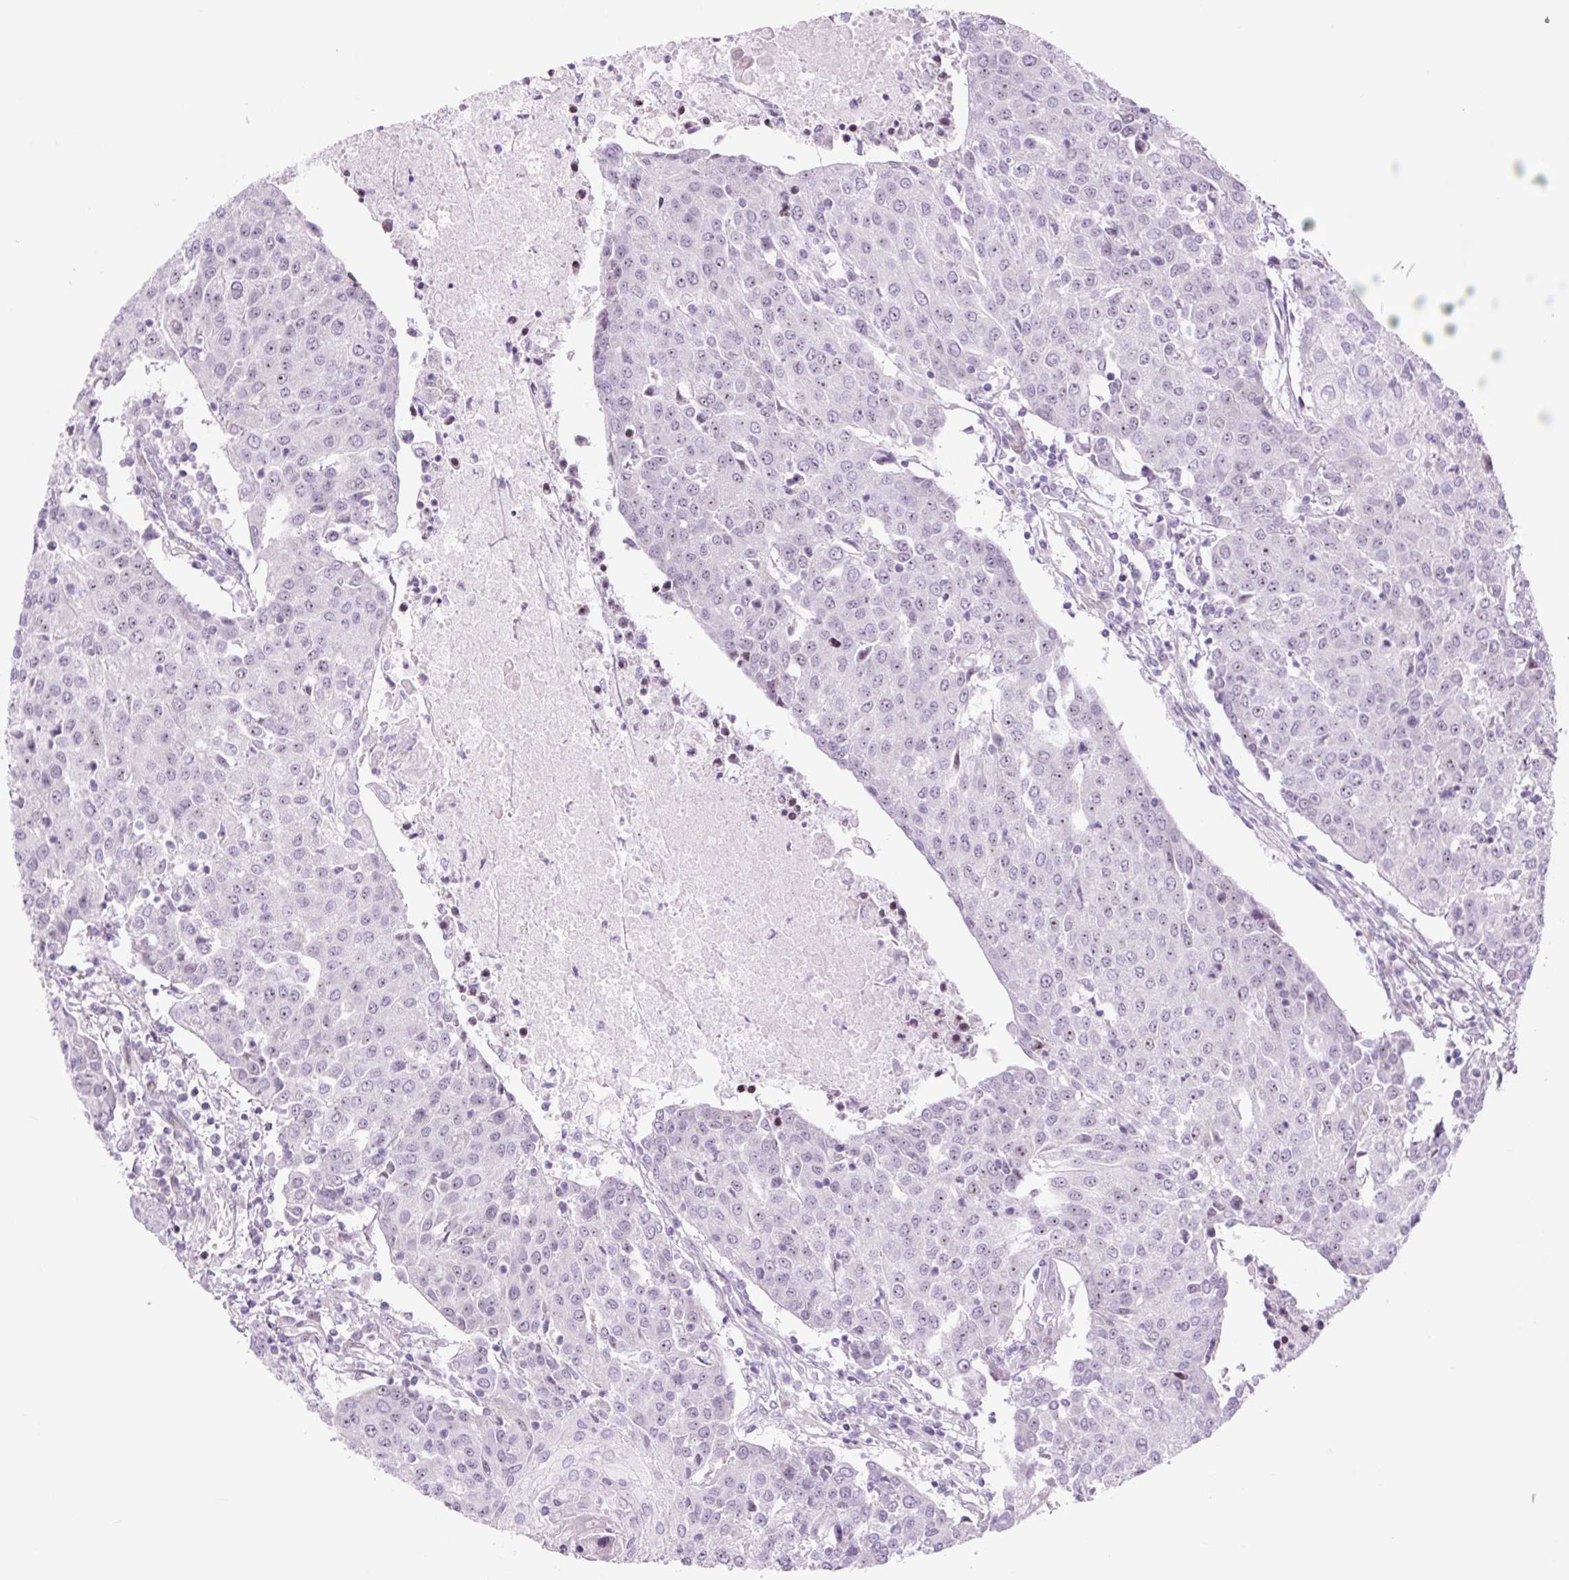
{"staining": {"intensity": "weak", "quantity": "<25%", "location": "nuclear"}, "tissue": "urothelial cancer", "cell_type": "Tumor cells", "image_type": "cancer", "snomed": [{"axis": "morphology", "description": "Urothelial carcinoma, High grade"}, {"axis": "topography", "description": "Urinary bladder"}], "caption": "Tumor cells show no significant protein expression in urothelial cancer.", "gene": "RRS1", "patient": {"sex": "female", "age": 85}}